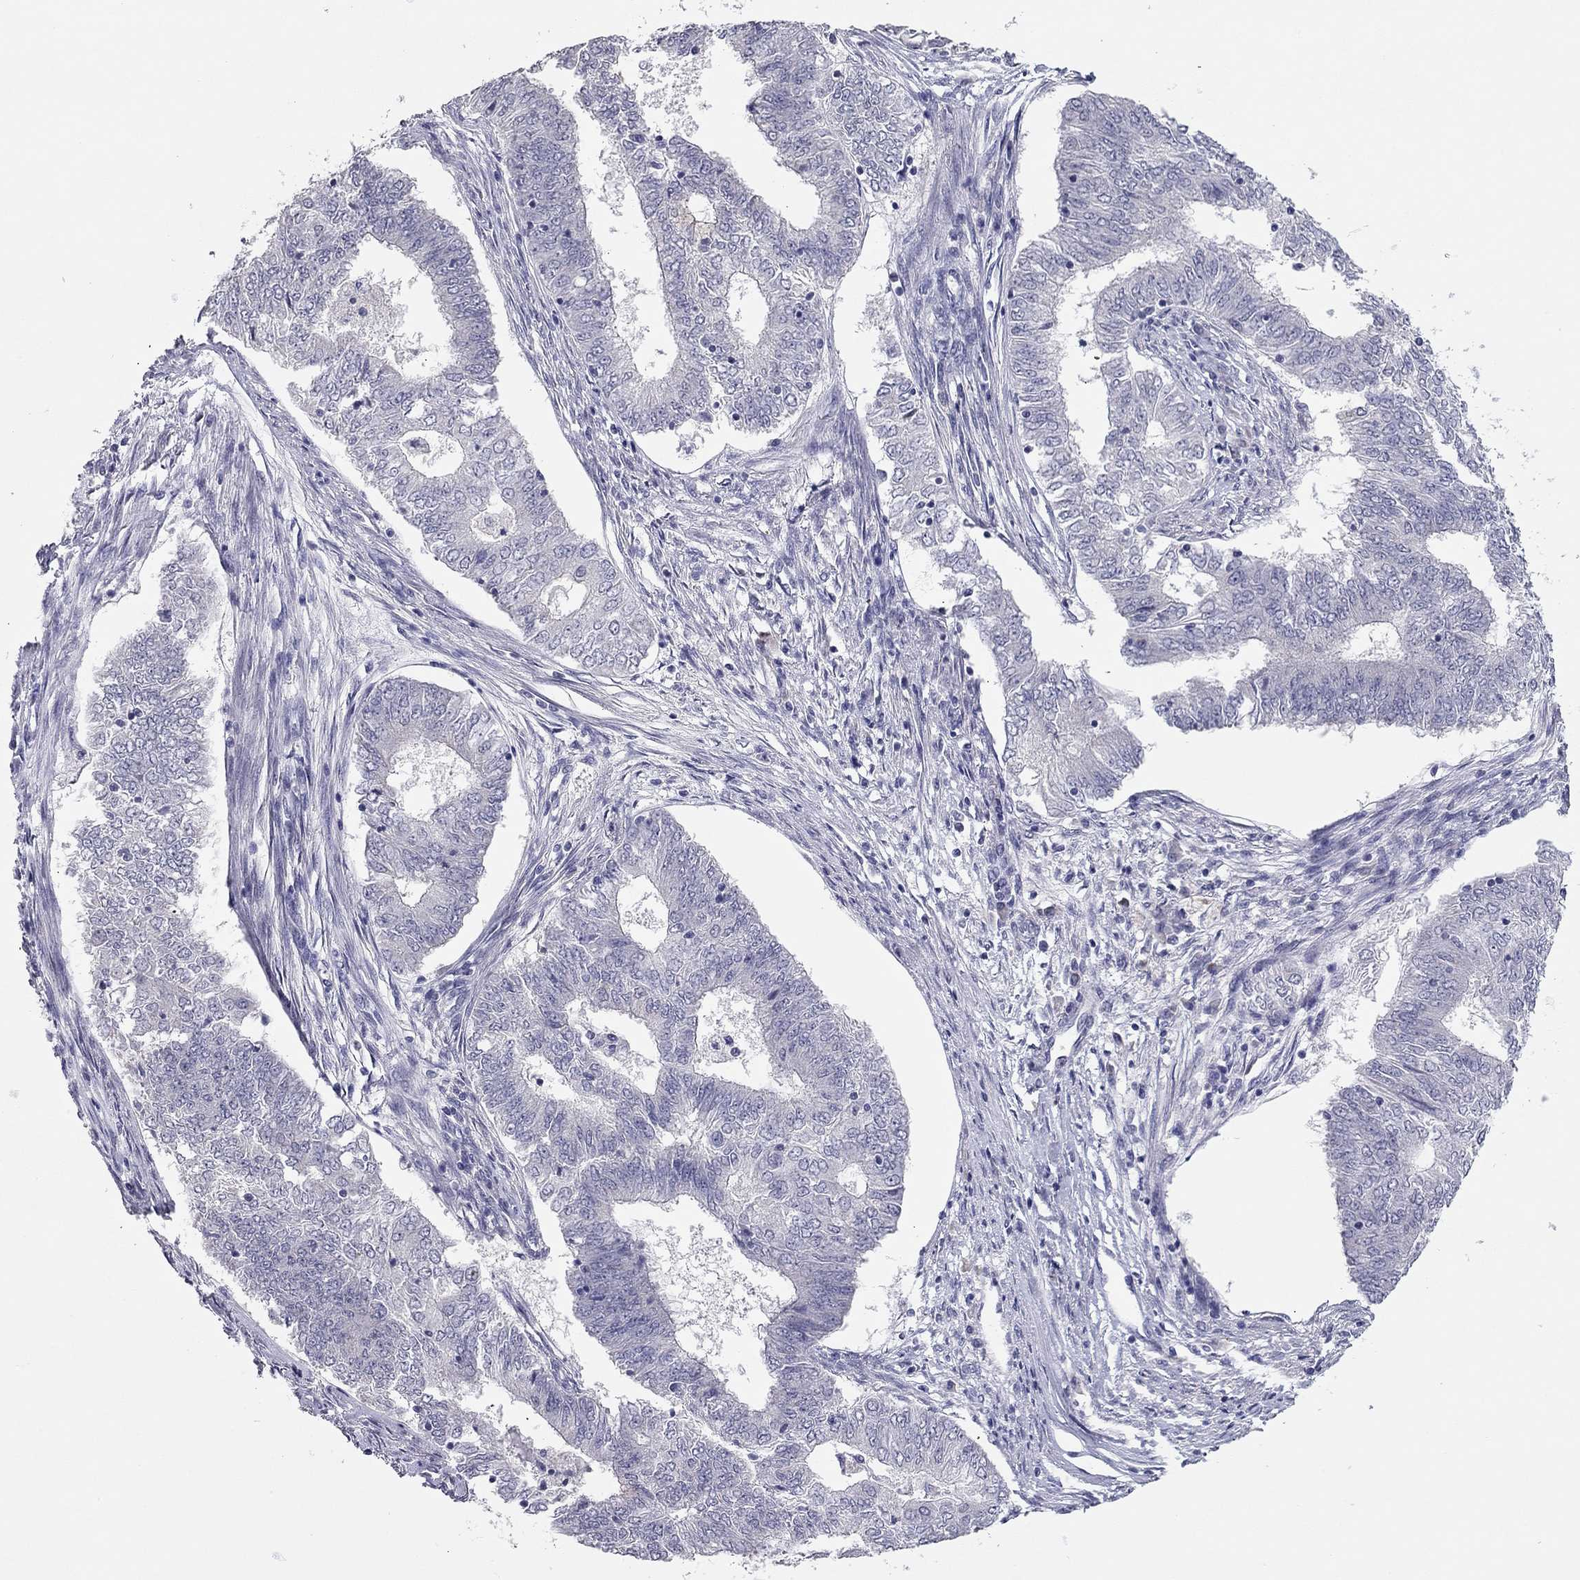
{"staining": {"intensity": "negative", "quantity": "none", "location": "none"}, "tissue": "endometrial cancer", "cell_type": "Tumor cells", "image_type": "cancer", "snomed": [{"axis": "morphology", "description": "Adenocarcinoma, NOS"}, {"axis": "topography", "description": "Endometrium"}], "caption": "The immunohistochemistry image has no significant positivity in tumor cells of adenocarcinoma (endometrial) tissue.", "gene": "SCARB1", "patient": {"sex": "female", "age": 62}}